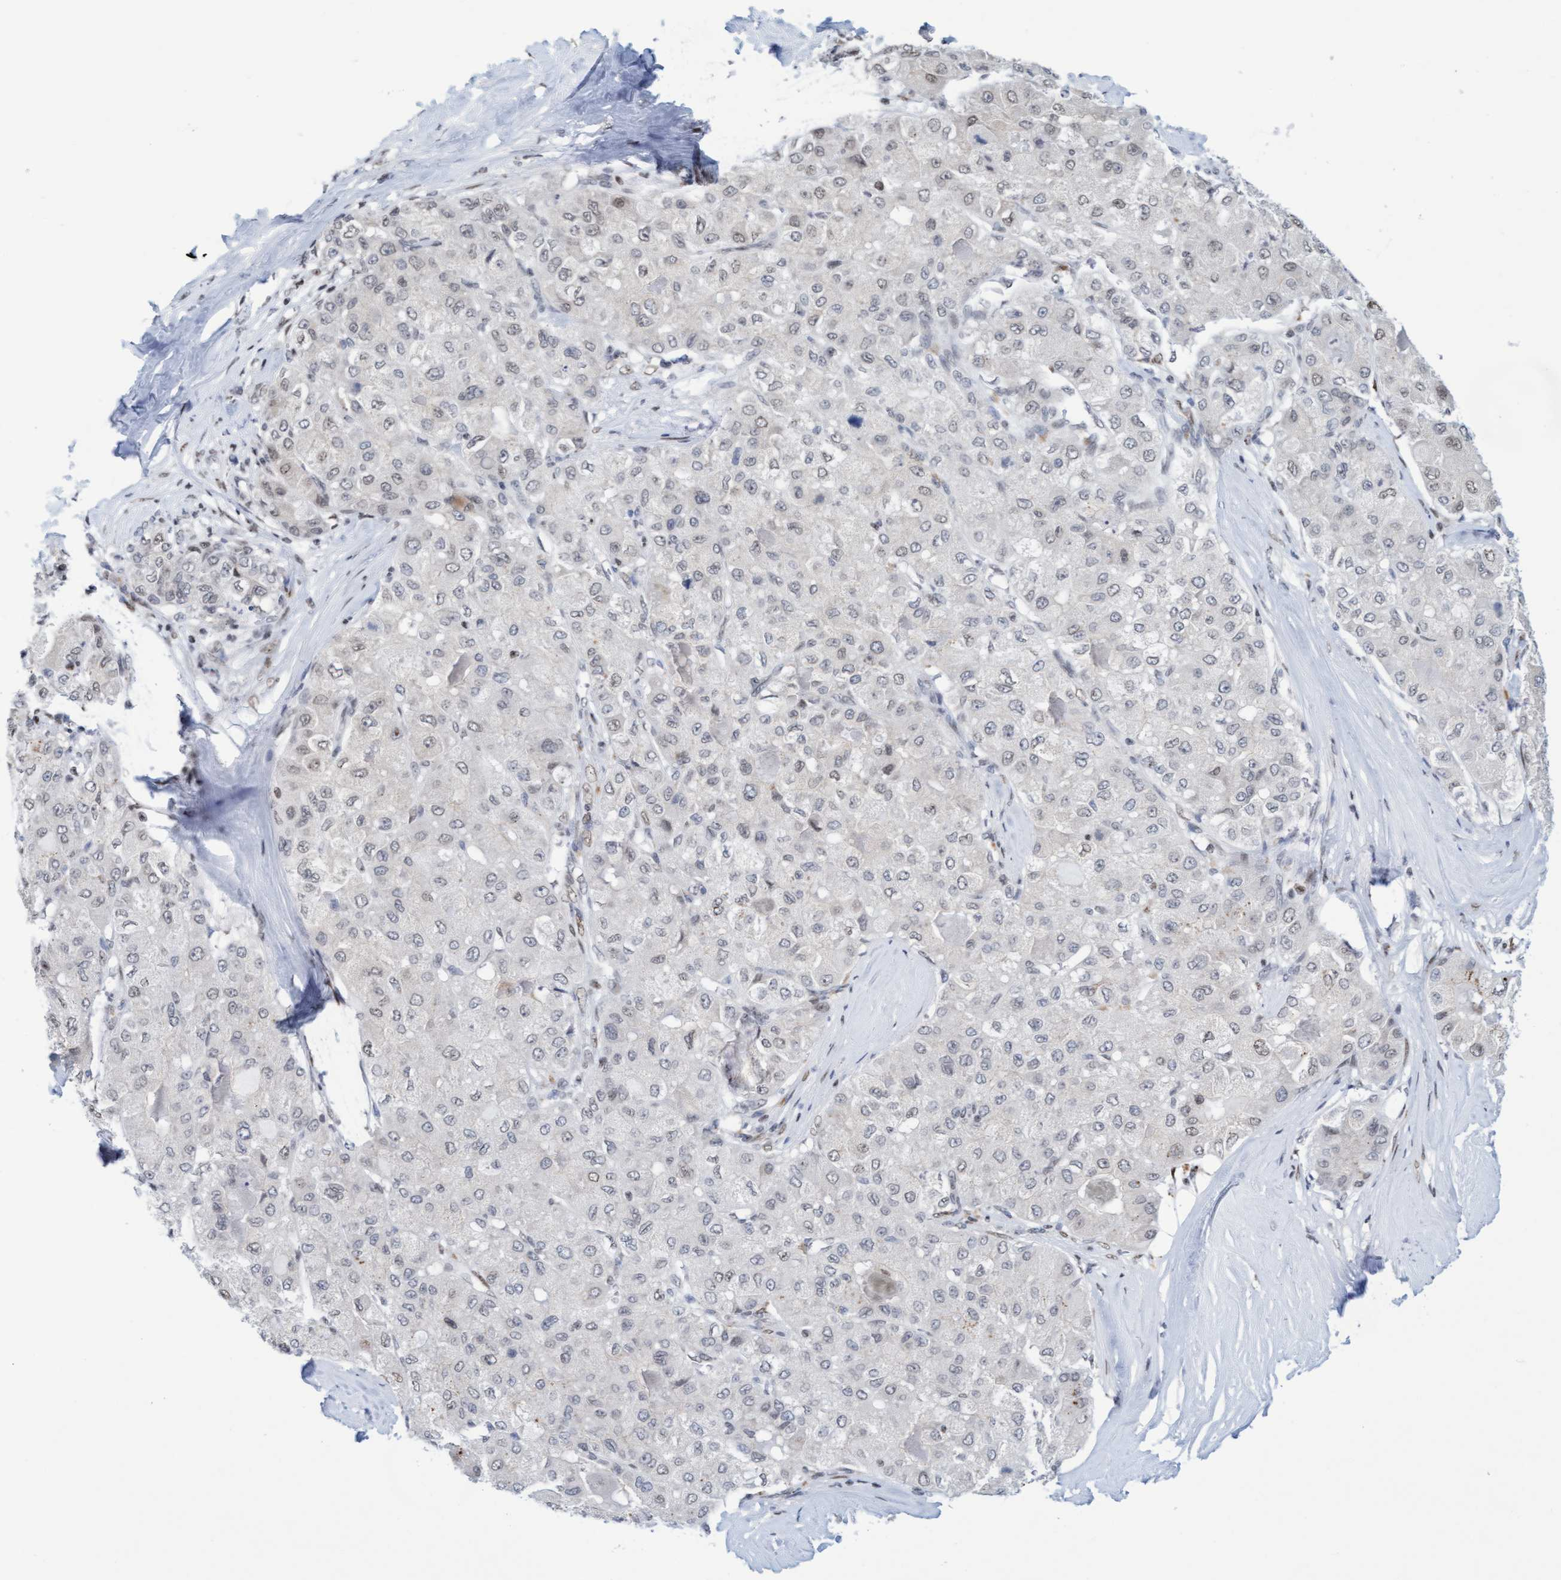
{"staining": {"intensity": "negative", "quantity": "none", "location": "none"}, "tissue": "liver cancer", "cell_type": "Tumor cells", "image_type": "cancer", "snomed": [{"axis": "morphology", "description": "Carcinoma, Hepatocellular, NOS"}, {"axis": "topography", "description": "Liver"}], "caption": "Immunohistochemistry image of neoplastic tissue: liver cancer (hepatocellular carcinoma) stained with DAB (3,3'-diaminobenzidine) exhibits no significant protein positivity in tumor cells.", "gene": "GLRX2", "patient": {"sex": "male", "age": 80}}